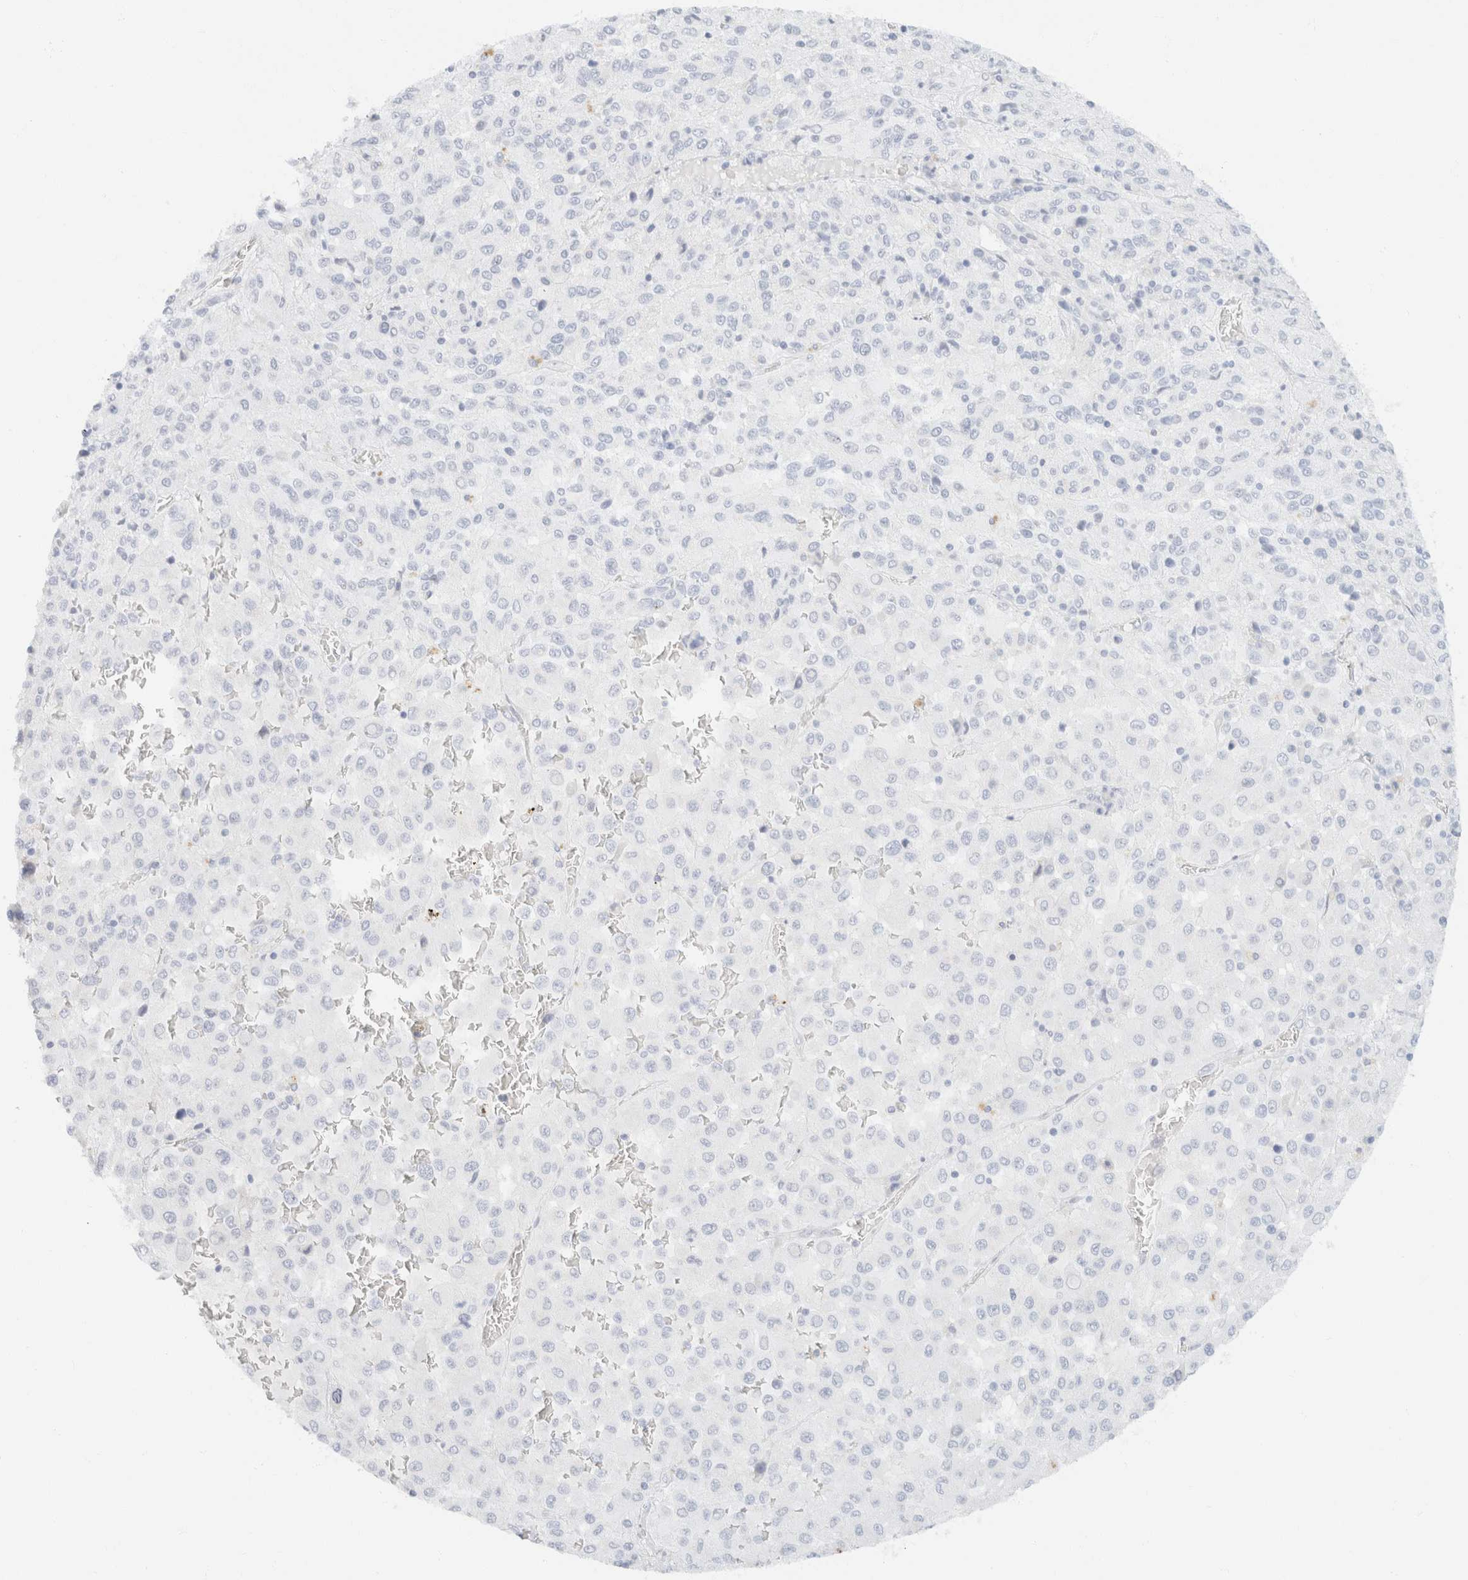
{"staining": {"intensity": "negative", "quantity": "none", "location": "none"}, "tissue": "melanoma", "cell_type": "Tumor cells", "image_type": "cancer", "snomed": [{"axis": "morphology", "description": "Malignant melanoma, Metastatic site"}, {"axis": "topography", "description": "Lung"}], "caption": "Immunohistochemical staining of human malignant melanoma (metastatic site) exhibits no significant positivity in tumor cells. (DAB immunohistochemistry with hematoxylin counter stain).", "gene": "KRT20", "patient": {"sex": "male", "age": 64}}